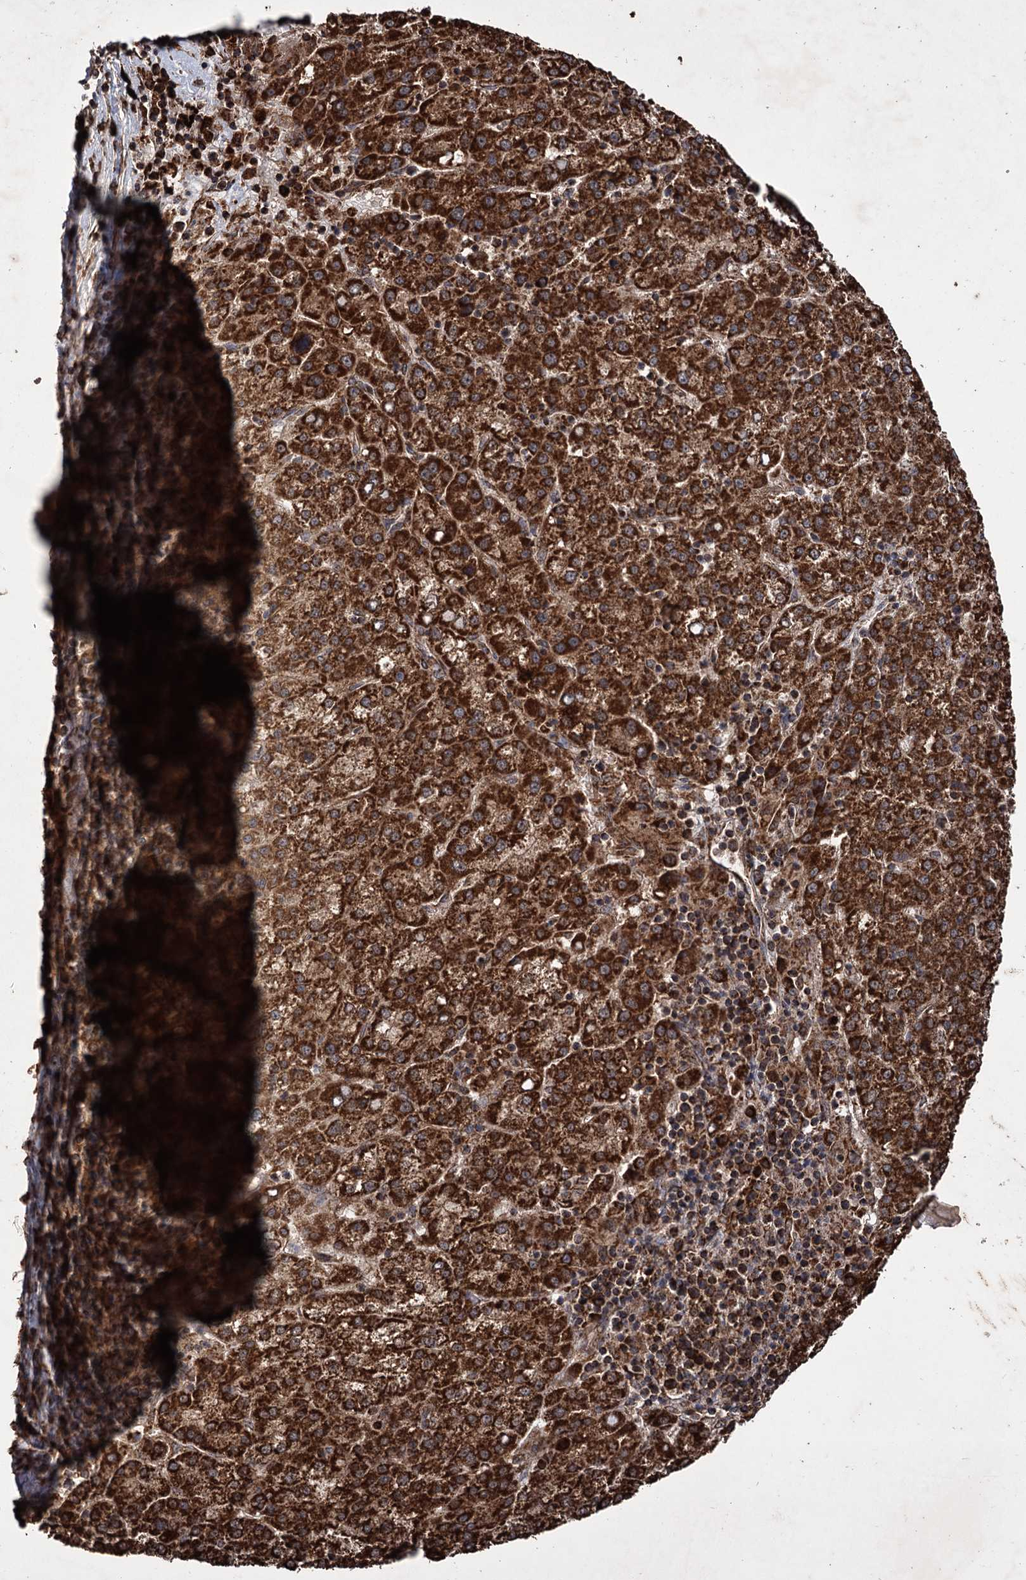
{"staining": {"intensity": "strong", "quantity": ">75%", "location": "cytoplasmic/membranous"}, "tissue": "liver cancer", "cell_type": "Tumor cells", "image_type": "cancer", "snomed": [{"axis": "morphology", "description": "Carcinoma, Hepatocellular, NOS"}, {"axis": "topography", "description": "Liver"}], "caption": "Immunohistochemistry (IHC) image of liver cancer stained for a protein (brown), which reveals high levels of strong cytoplasmic/membranous positivity in approximately >75% of tumor cells.", "gene": "IPO4", "patient": {"sex": "female", "age": 58}}